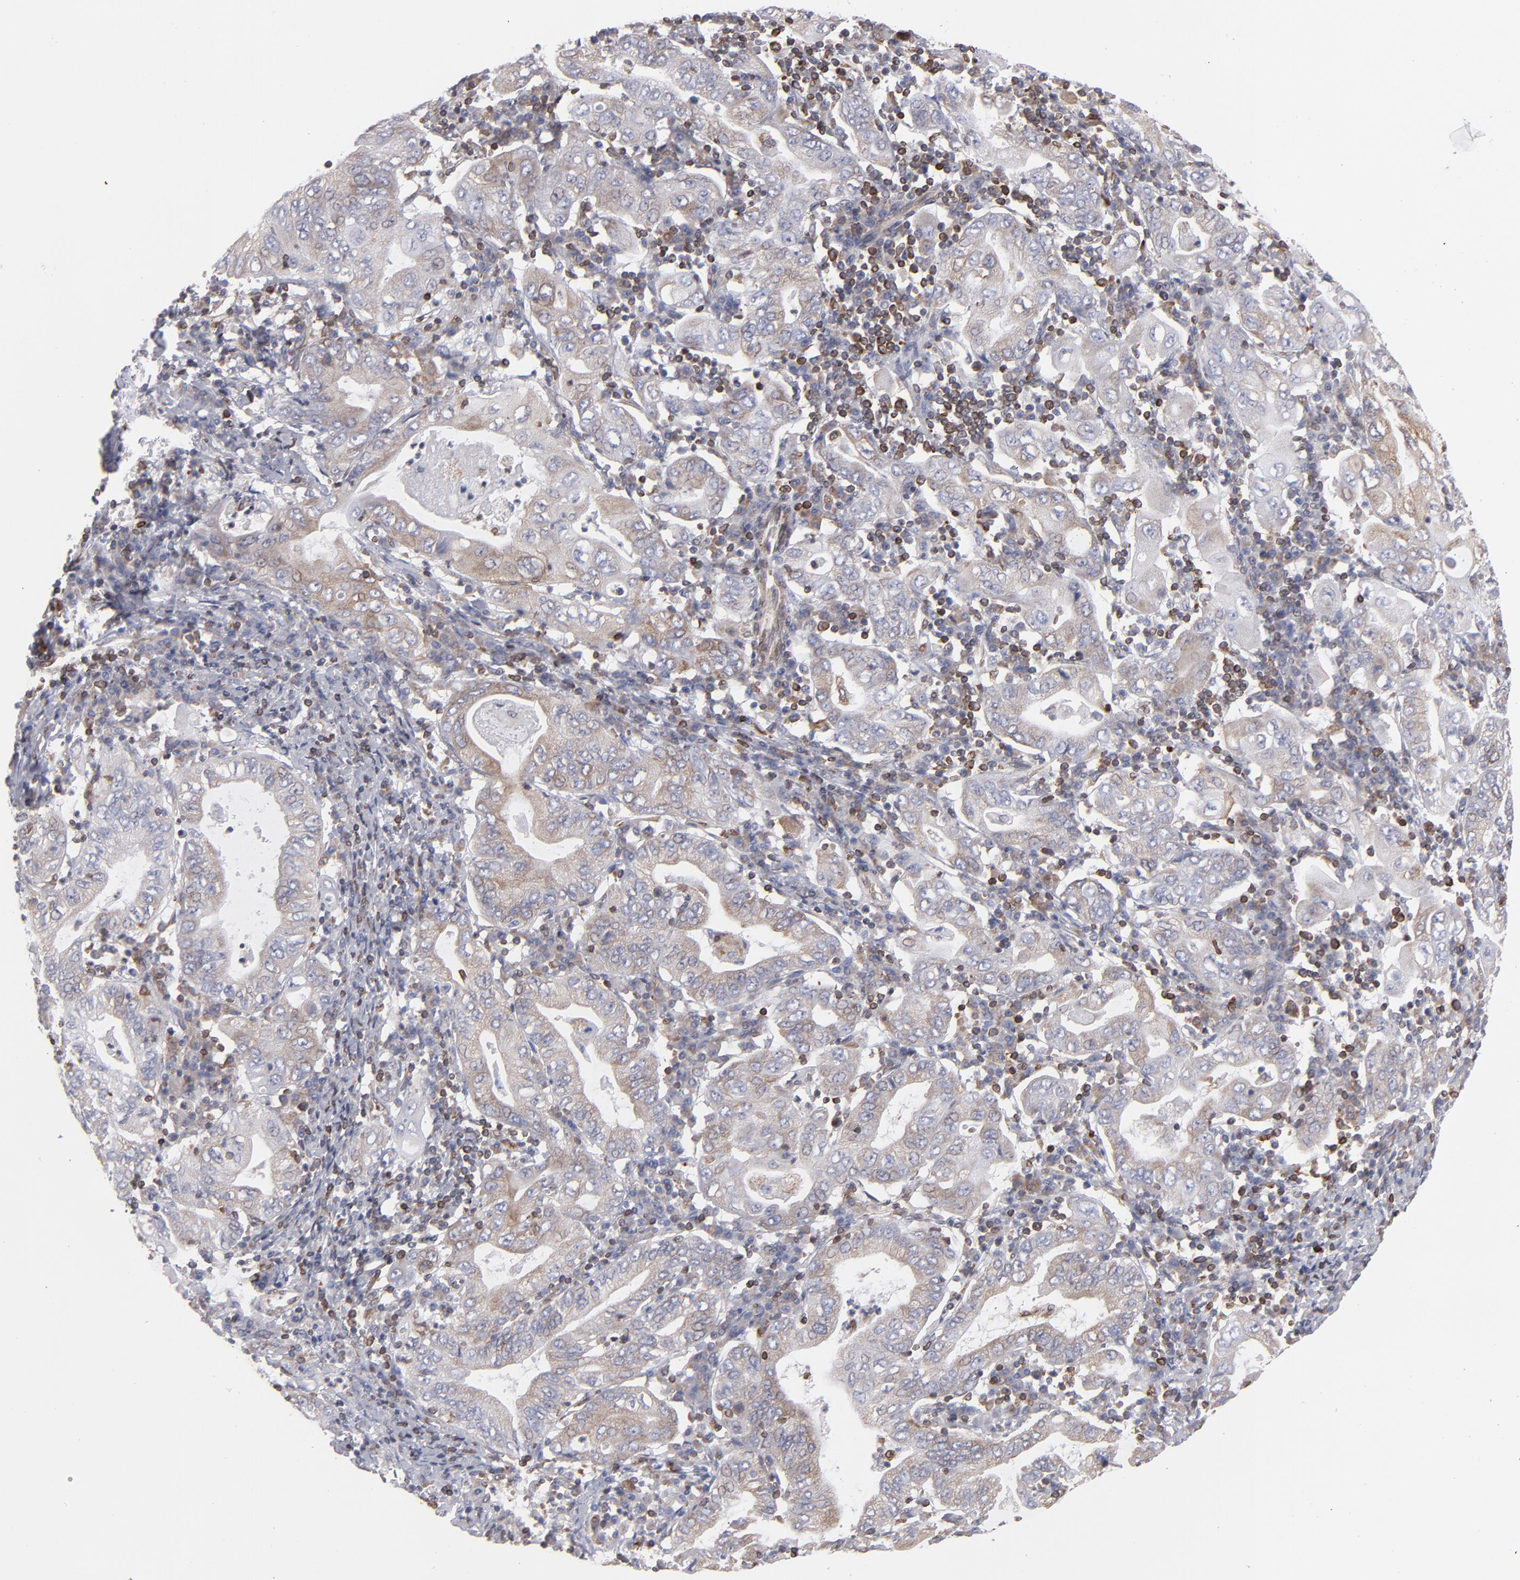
{"staining": {"intensity": "moderate", "quantity": ">75%", "location": "cytoplasmic/membranous"}, "tissue": "stomach cancer", "cell_type": "Tumor cells", "image_type": "cancer", "snomed": [{"axis": "morphology", "description": "Normal tissue, NOS"}, {"axis": "morphology", "description": "Adenocarcinoma, NOS"}, {"axis": "topography", "description": "Esophagus"}, {"axis": "topography", "description": "Stomach, upper"}, {"axis": "topography", "description": "Peripheral nerve tissue"}], "caption": "An immunohistochemistry histopathology image of tumor tissue is shown. Protein staining in brown highlights moderate cytoplasmic/membranous positivity in stomach adenocarcinoma within tumor cells.", "gene": "TMX1", "patient": {"sex": "male", "age": 62}}